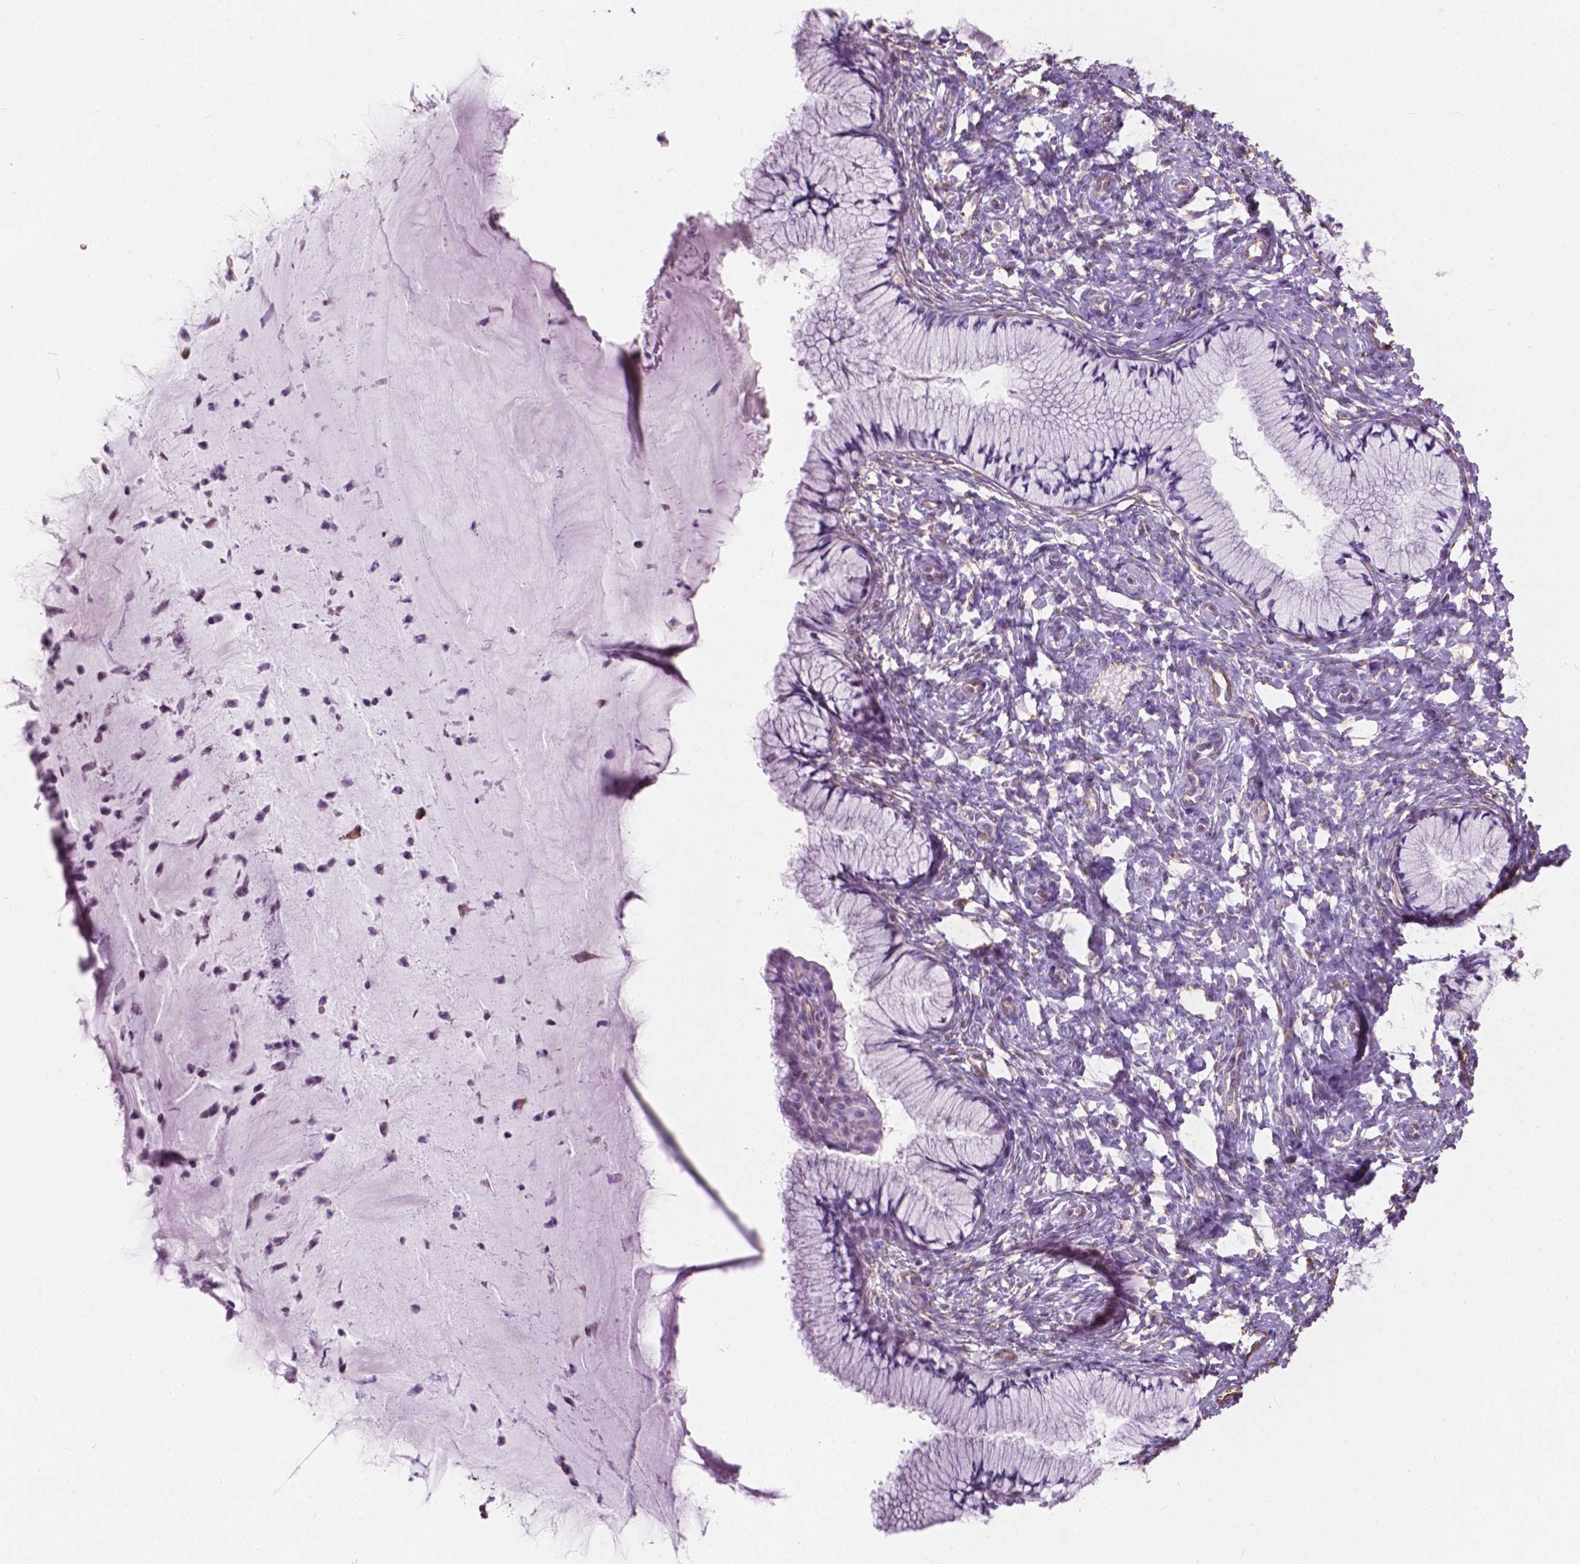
{"staining": {"intensity": "negative", "quantity": "none", "location": "none"}, "tissue": "cervix", "cell_type": "Glandular cells", "image_type": "normal", "snomed": [{"axis": "morphology", "description": "Normal tissue, NOS"}, {"axis": "topography", "description": "Cervix"}], "caption": "Glandular cells are negative for brown protein staining in normal cervix. The staining is performed using DAB brown chromogen with nuclei counter-stained in using hematoxylin.", "gene": "AMOT", "patient": {"sex": "female", "age": 37}}